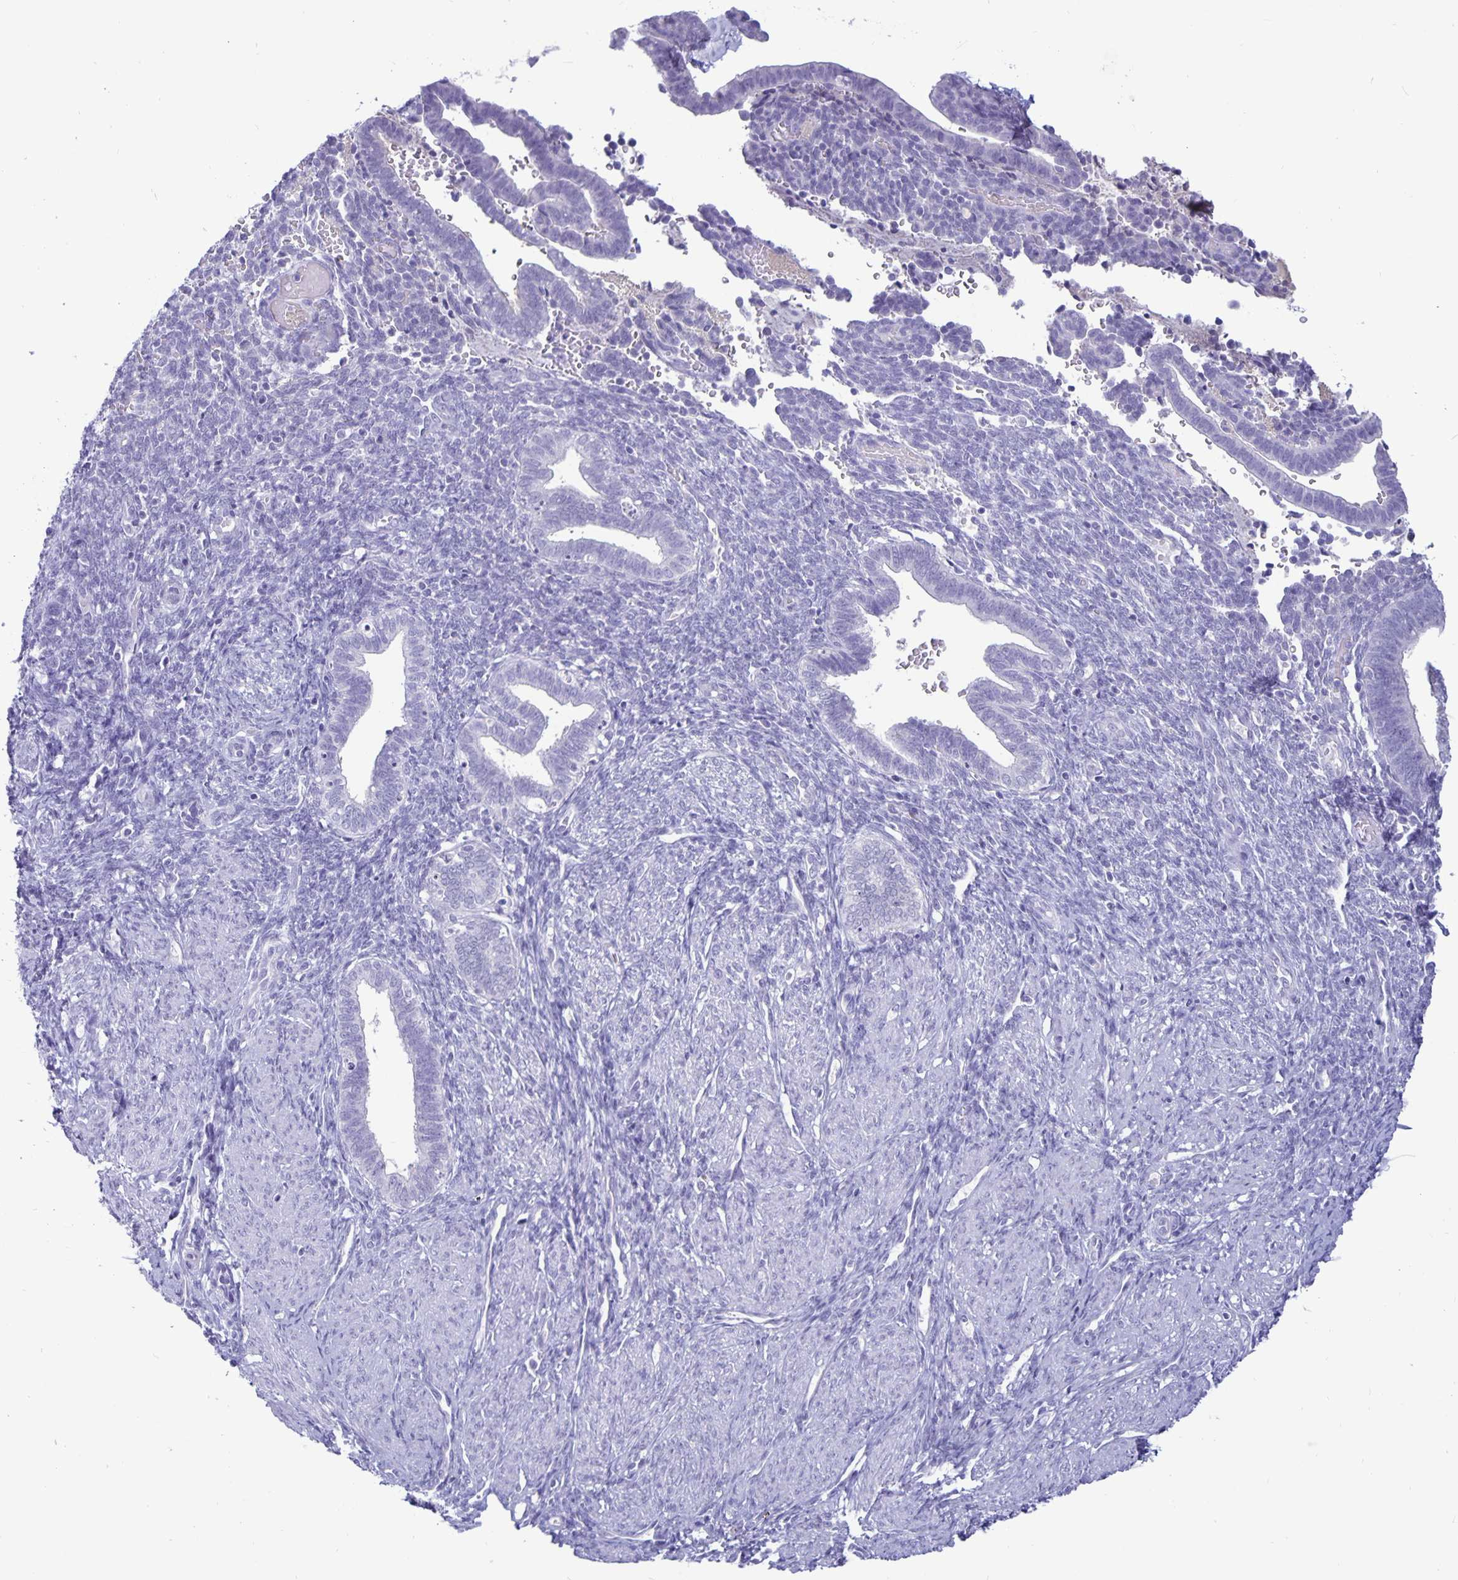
{"staining": {"intensity": "negative", "quantity": "none", "location": "none"}, "tissue": "endometrium", "cell_type": "Cells in endometrial stroma", "image_type": "normal", "snomed": [{"axis": "morphology", "description": "Normal tissue, NOS"}, {"axis": "topography", "description": "Endometrium"}], "caption": "Human endometrium stained for a protein using IHC exhibits no positivity in cells in endometrial stroma.", "gene": "BPIFA3", "patient": {"sex": "female", "age": 34}}